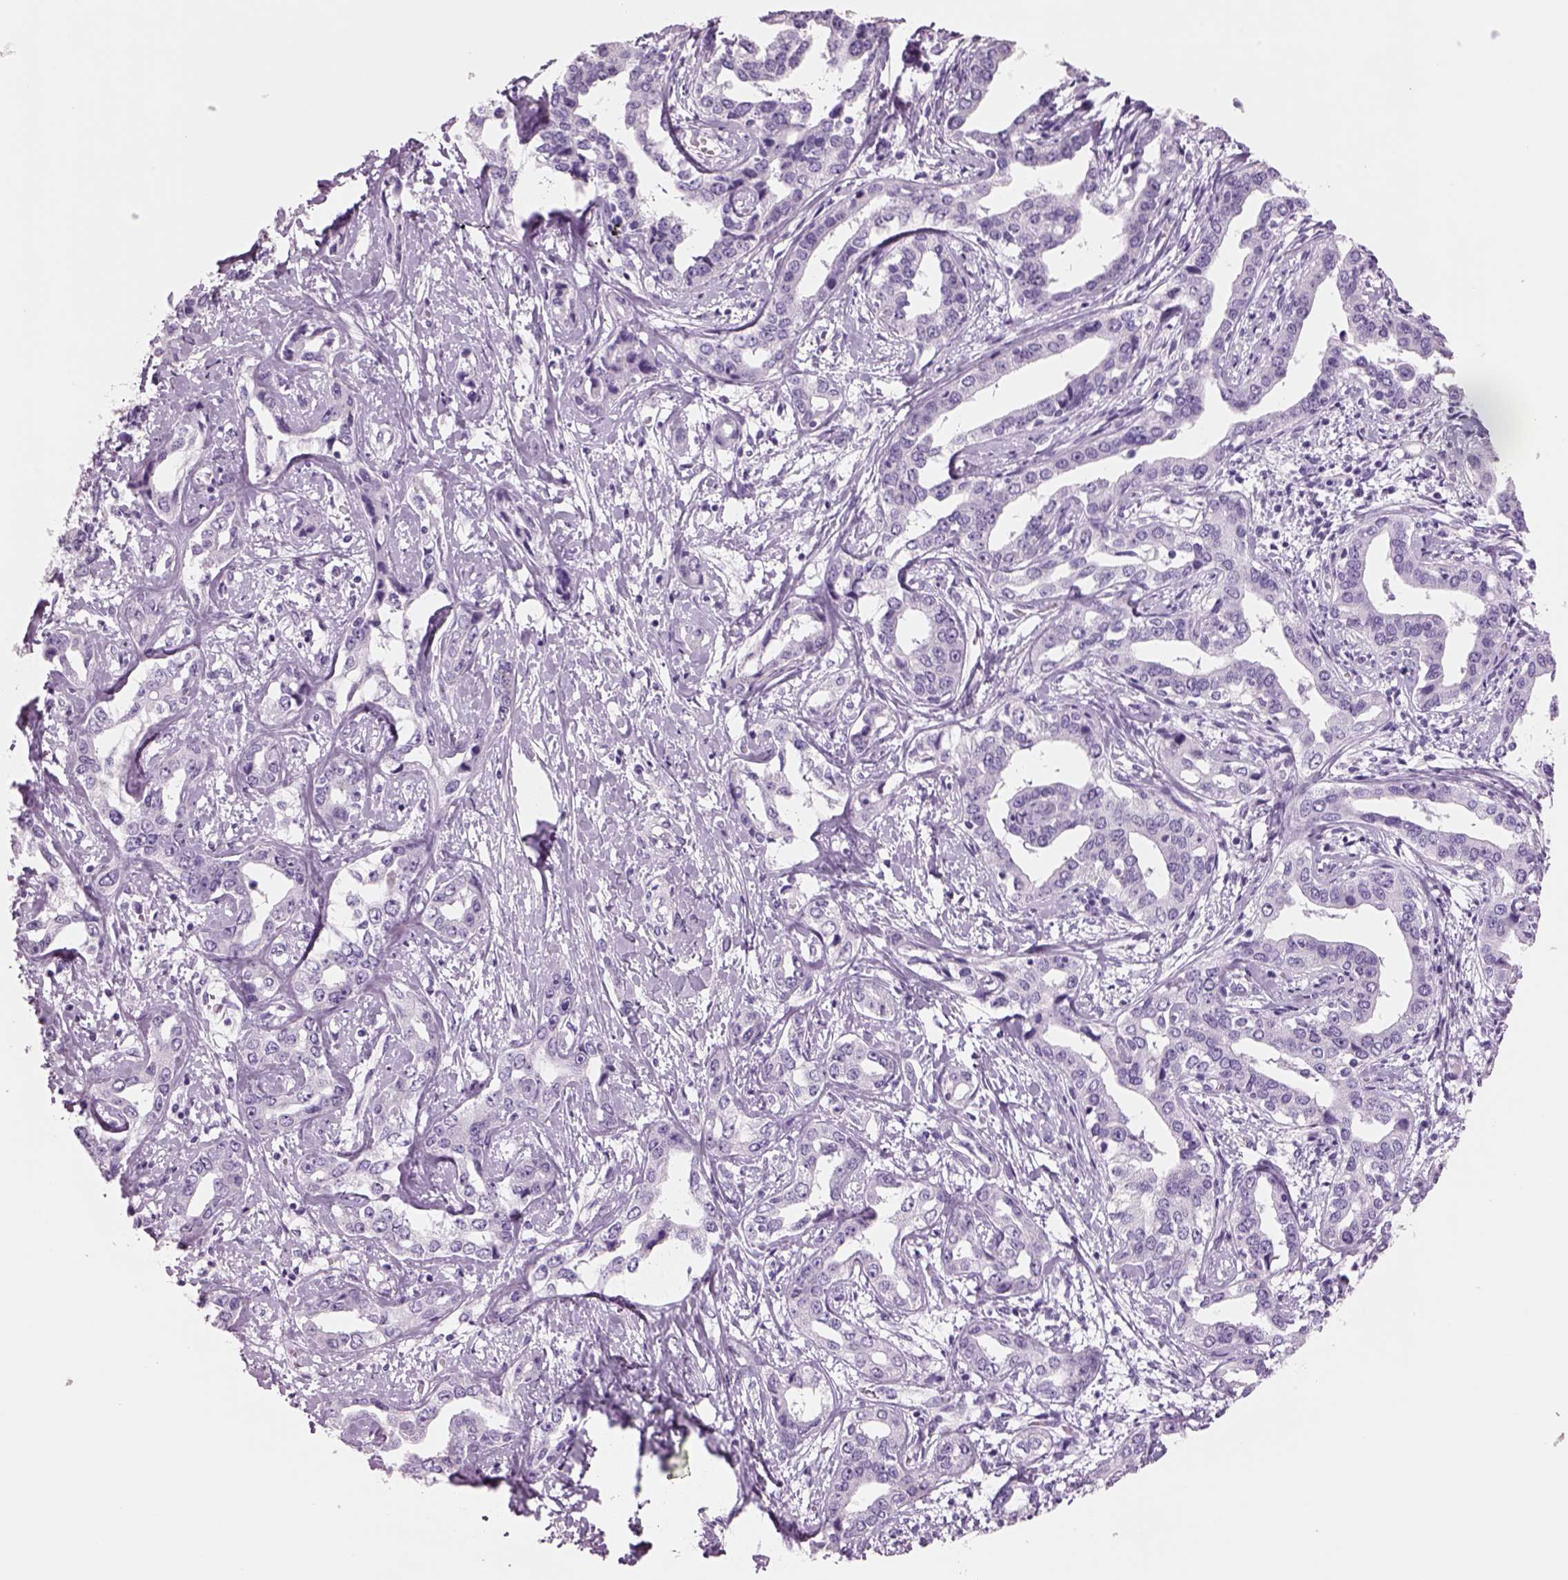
{"staining": {"intensity": "negative", "quantity": "none", "location": "none"}, "tissue": "liver cancer", "cell_type": "Tumor cells", "image_type": "cancer", "snomed": [{"axis": "morphology", "description": "Cholangiocarcinoma"}, {"axis": "topography", "description": "Liver"}], "caption": "Protein analysis of cholangiocarcinoma (liver) displays no significant positivity in tumor cells.", "gene": "RHO", "patient": {"sex": "male", "age": 59}}